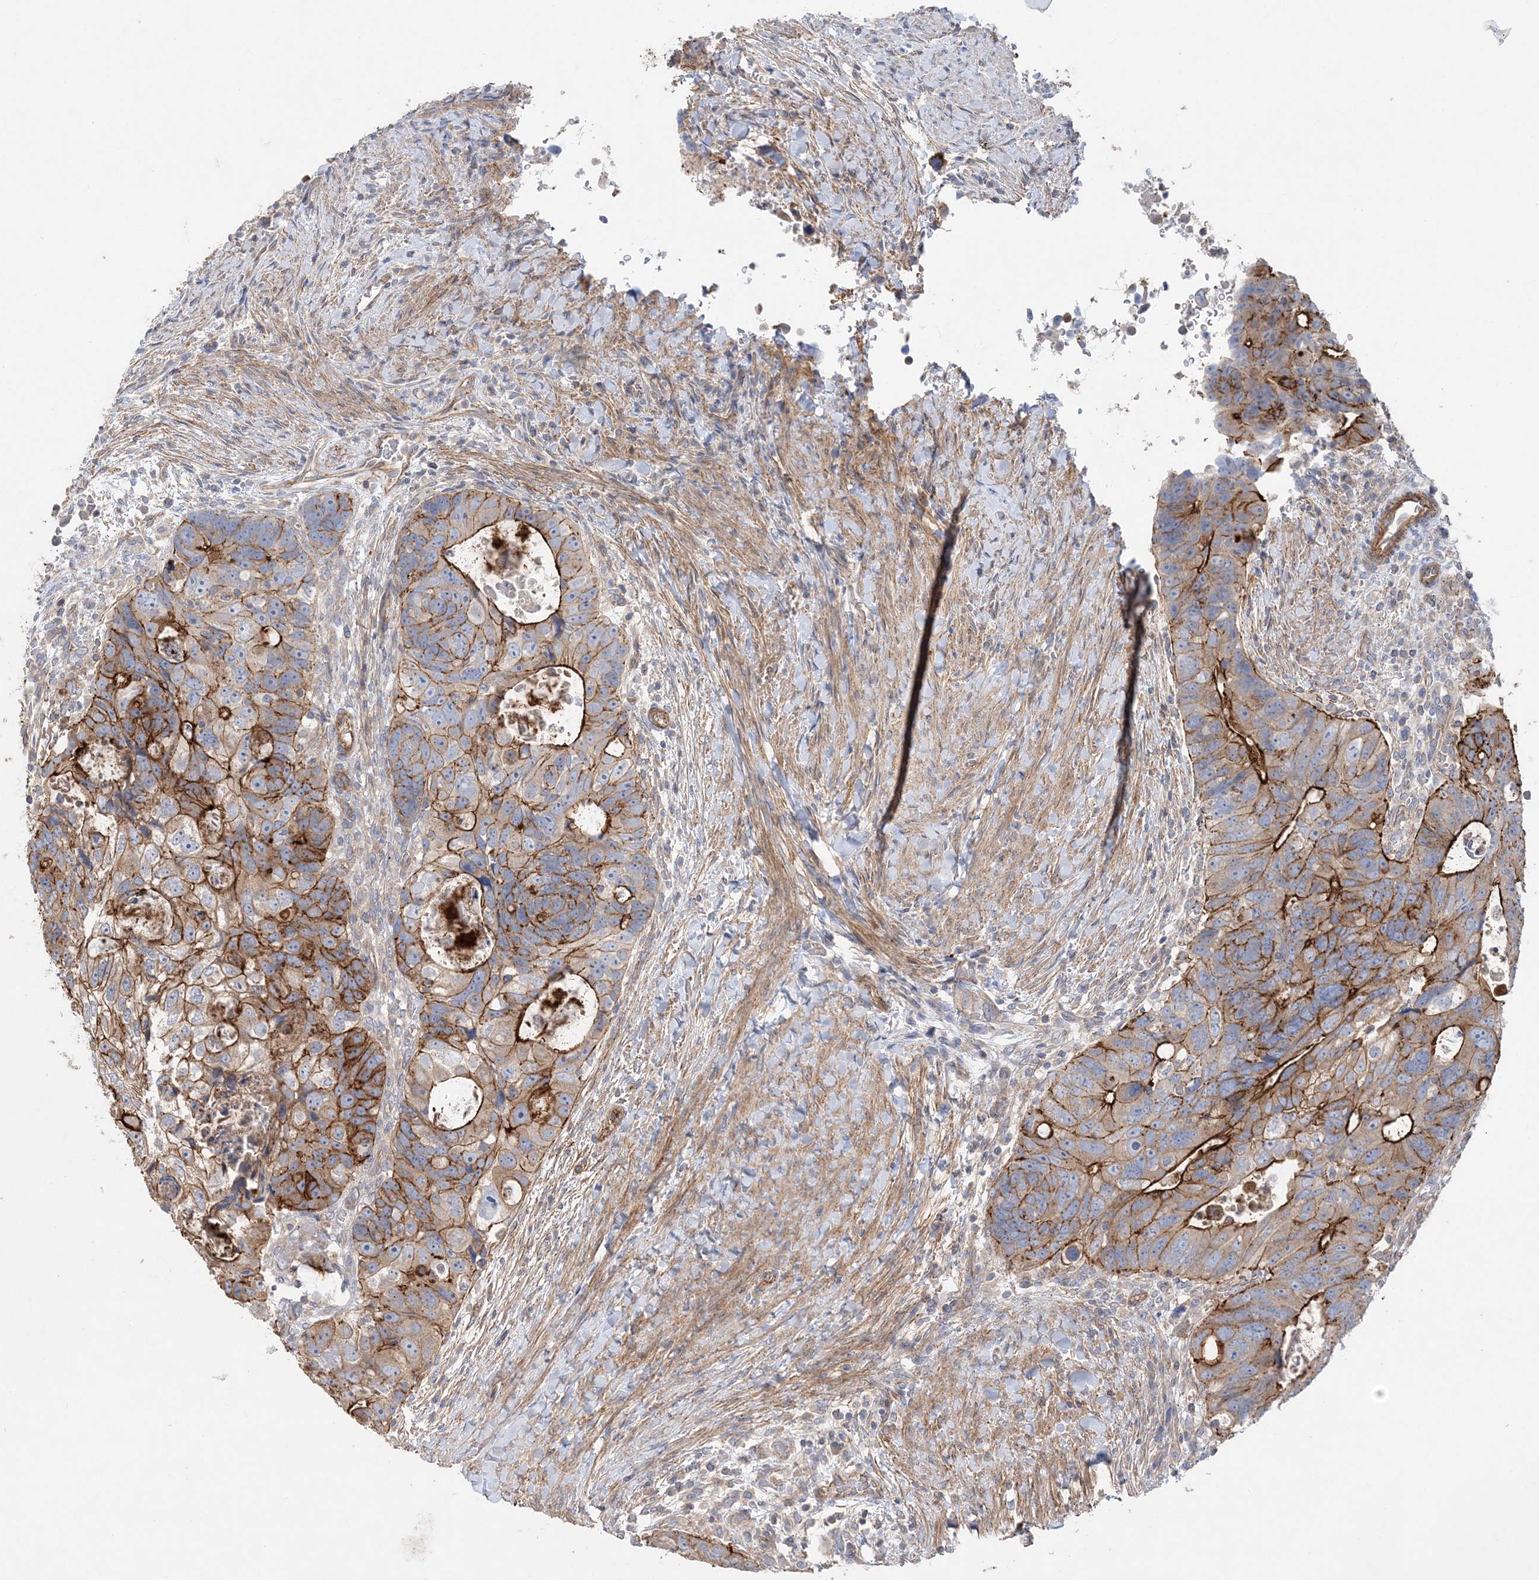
{"staining": {"intensity": "moderate", "quantity": ">75%", "location": "cytoplasmic/membranous"}, "tissue": "colorectal cancer", "cell_type": "Tumor cells", "image_type": "cancer", "snomed": [{"axis": "morphology", "description": "Adenocarcinoma, NOS"}, {"axis": "topography", "description": "Rectum"}], "caption": "About >75% of tumor cells in colorectal adenocarcinoma display moderate cytoplasmic/membranous protein expression as visualized by brown immunohistochemical staining.", "gene": "PIGC", "patient": {"sex": "male", "age": 59}}